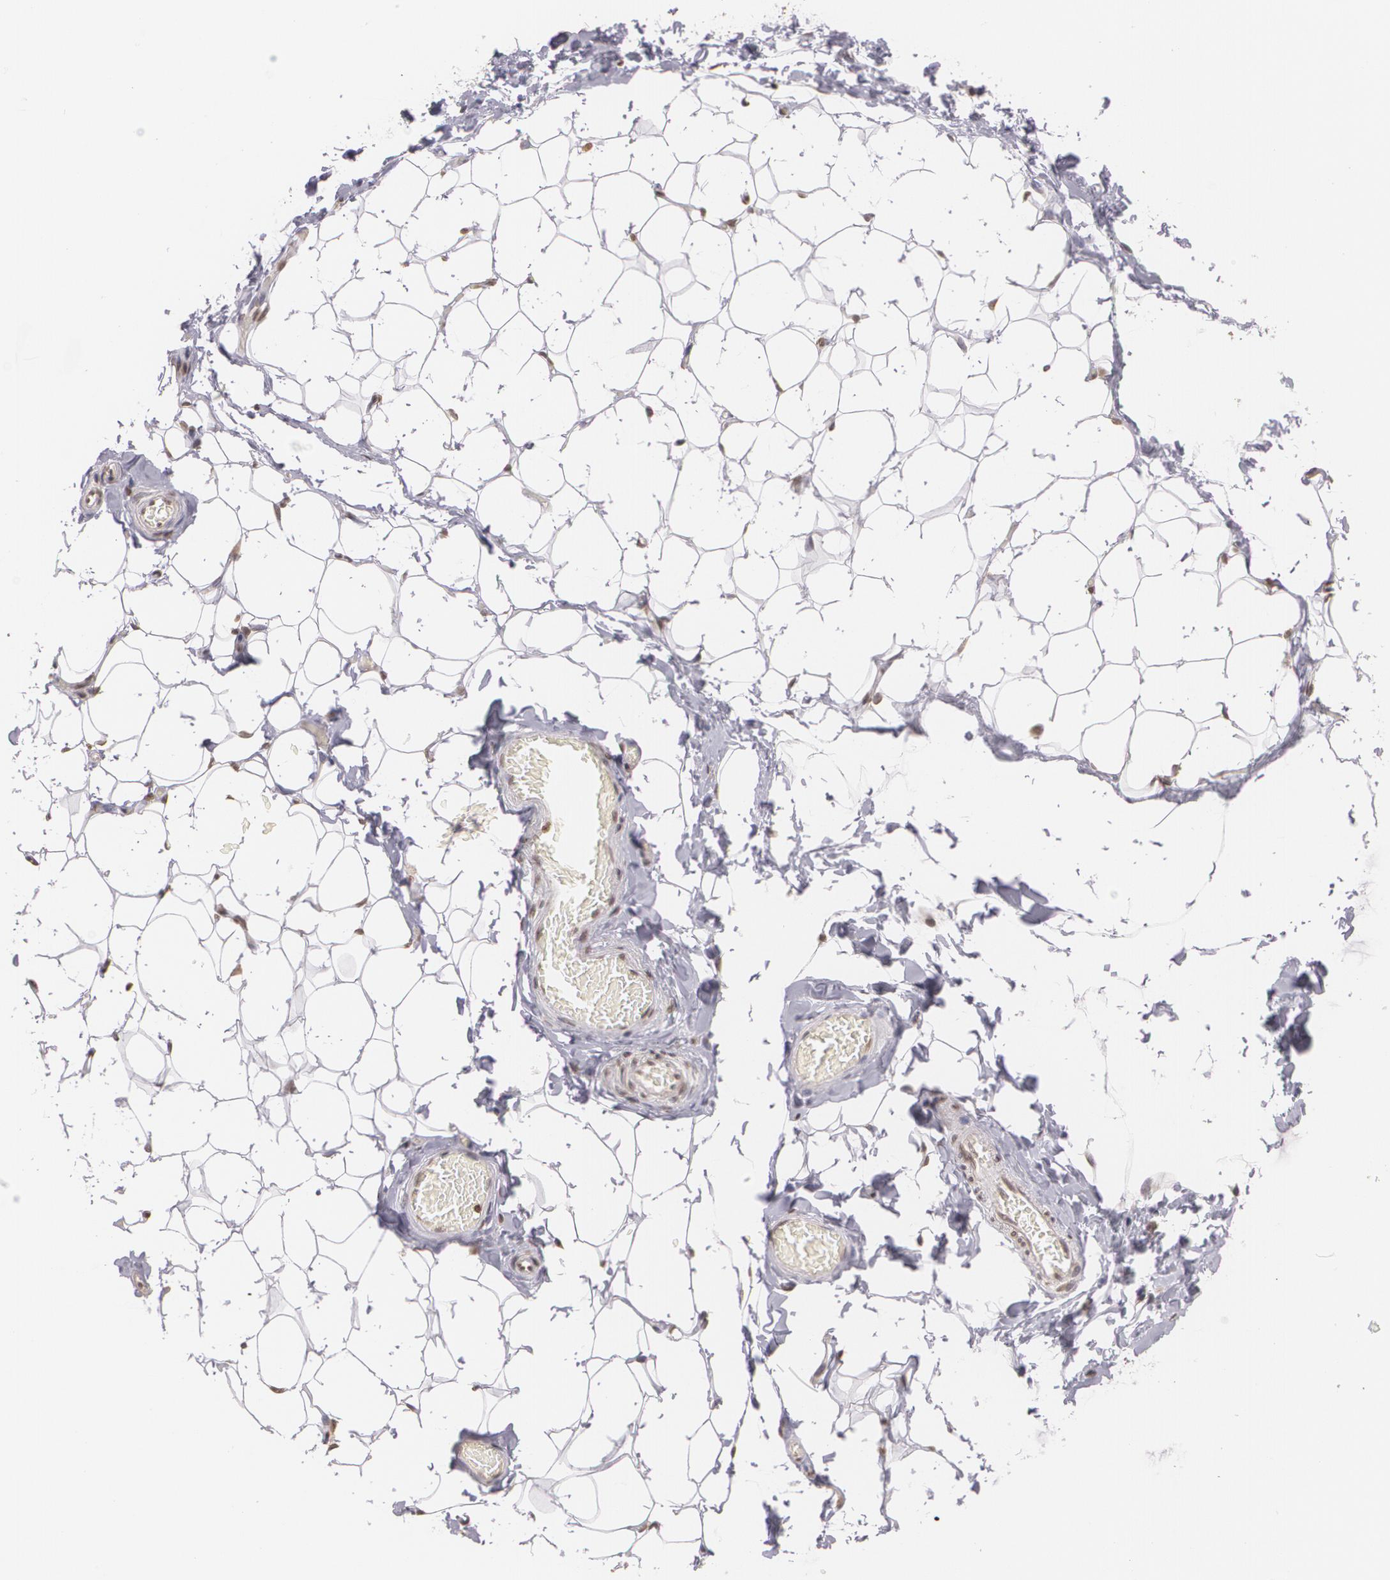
{"staining": {"intensity": "moderate", "quantity": ">75%", "location": "nuclear"}, "tissue": "adipose tissue", "cell_type": "Adipocytes", "image_type": "normal", "snomed": [{"axis": "morphology", "description": "Normal tissue, NOS"}, {"axis": "topography", "description": "Soft tissue"}], "caption": "Unremarkable adipose tissue shows moderate nuclear positivity in approximately >75% of adipocytes (DAB = brown stain, brightfield microscopy at high magnification)..", "gene": "THRB", "patient": {"sex": "male", "age": 26}}